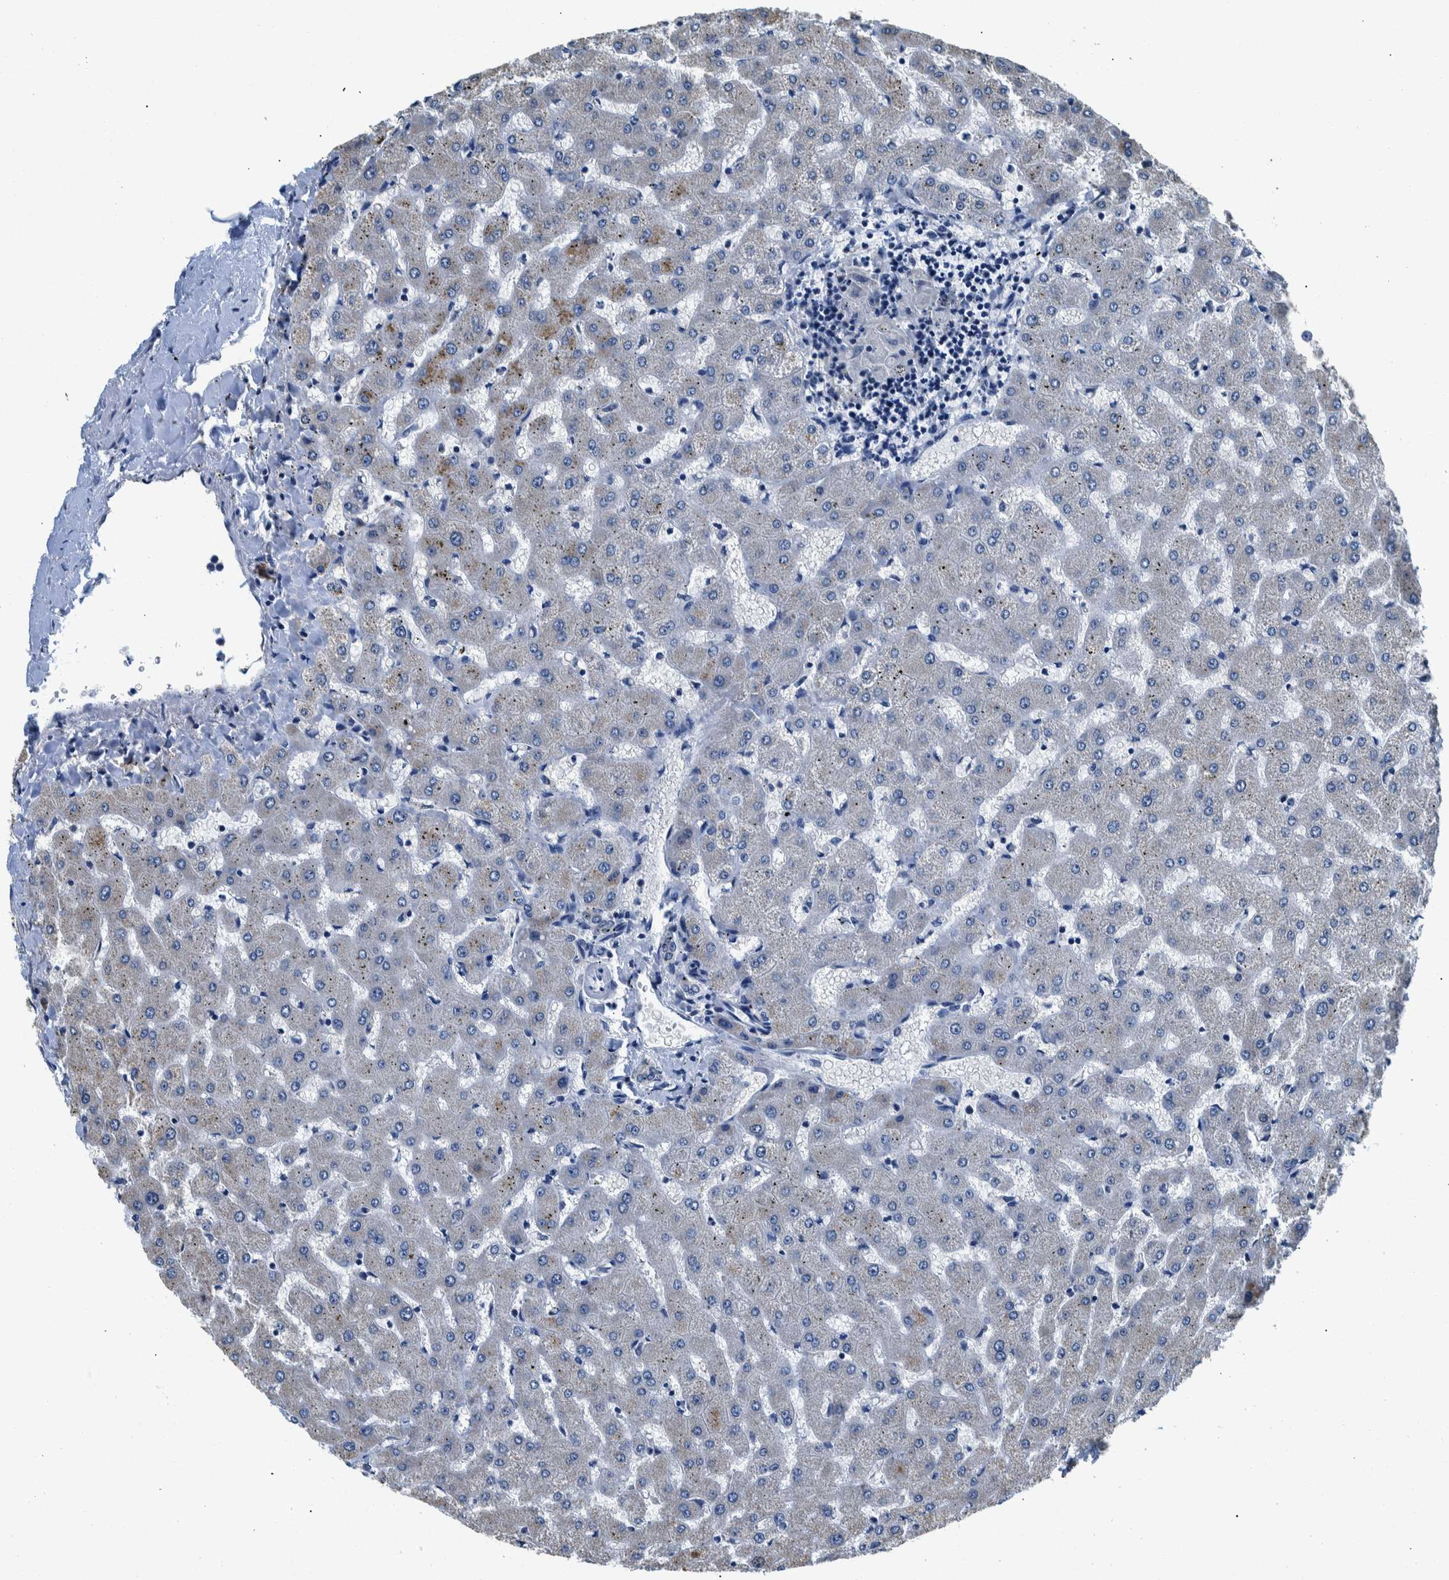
{"staining": {"intensity": "negative", "quantity": "none", "location": "none"}, "tissue": "liver", "cell_type": "Cholangiocytes", "image_type": "normal", "snomed": [{"axis": "morphology", "description": "Normal tissue, NOS"}, {"axis": "topography", "description": "Liver"}], "caption": "This histopathology image is of unremarkable liver stained with immunohistochemistry (IHC) to label a protein in brown with the nuclei are counter-stained blue. There is no positivity in cholangiocytes.", "gene": "NIBAN2", "patient": {"sex": "female", "age": 63}}